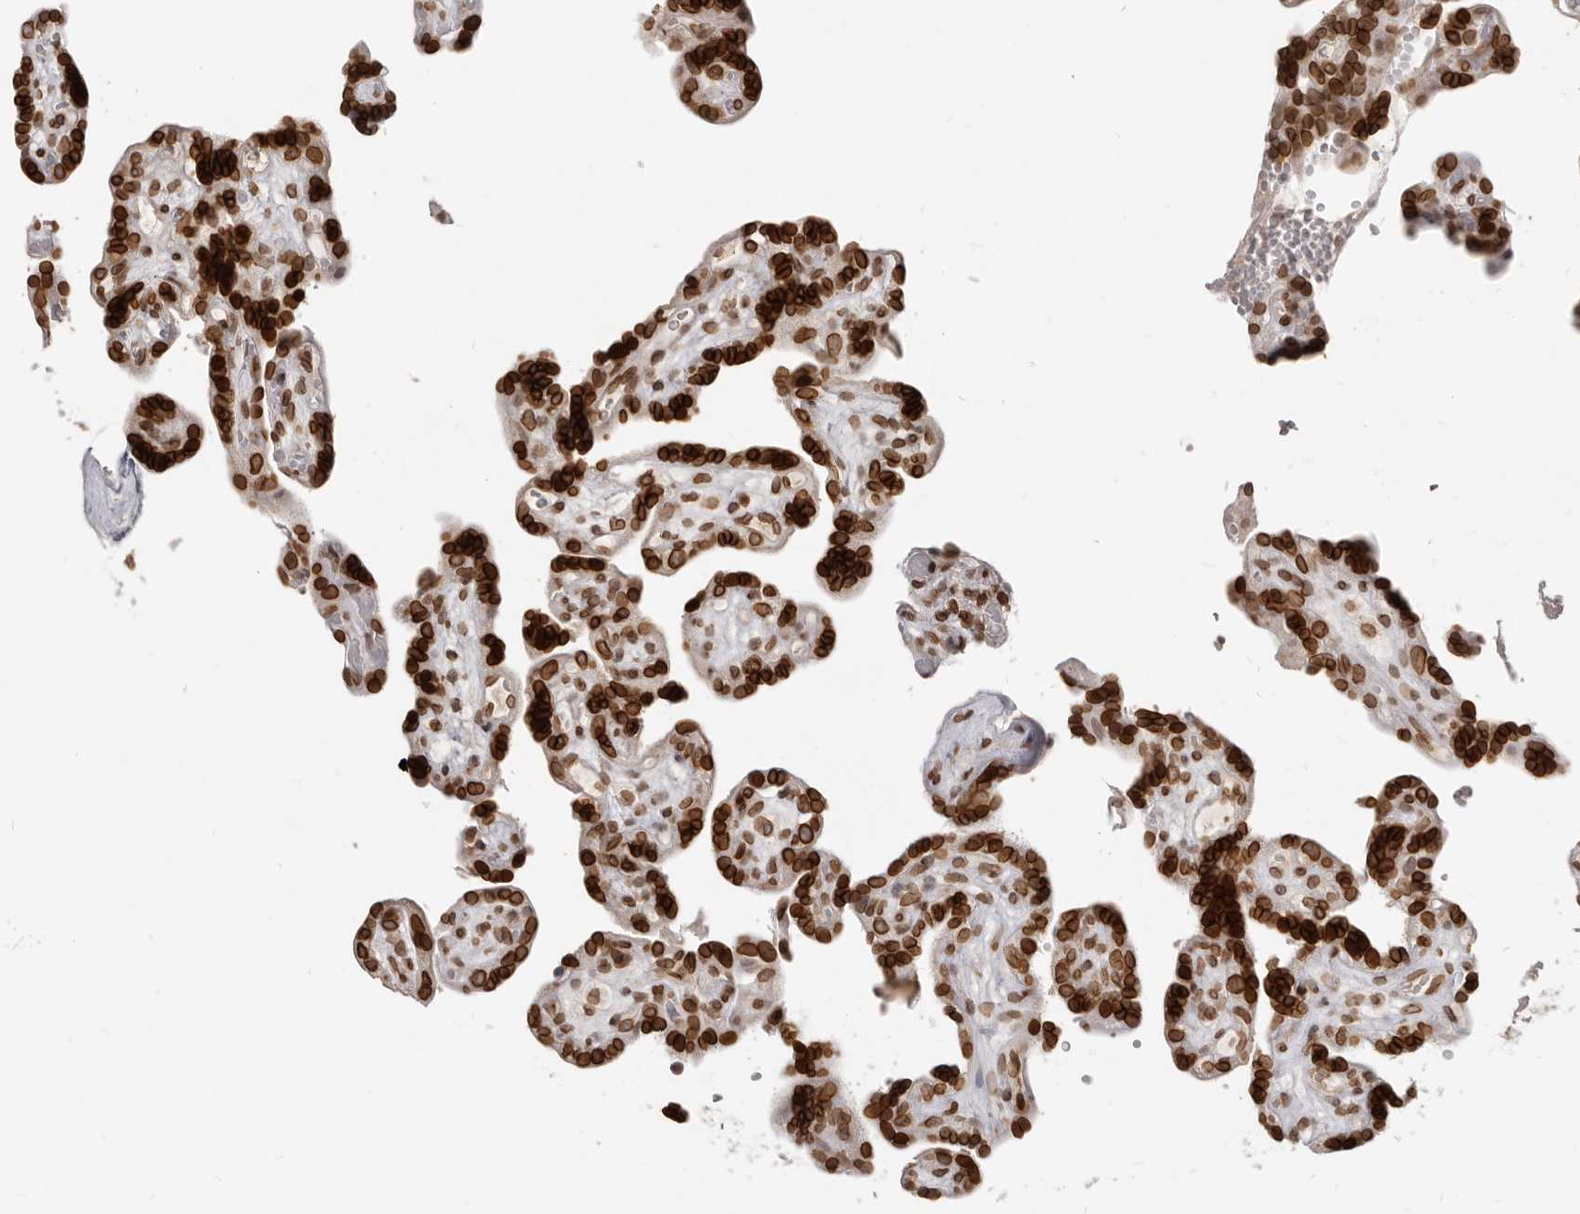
{"staining": {"intensity": "strong", "quantity": ">75%", "location": "cytoplasmic/membranous,nuclear"}, "tissue": "placenta", "cell_type": "Decidual cells", "image_type": "normal", "snomed": [{"axis": "morphology", "description": "Normal tissue, NOS"}, {"axis": "topography", "description": "Placenta"}], "caption": "Placenta stained with immunohistochemistry (IHC) shows strong cytoplasmic/membranous,nuclear expression in approximately >75% of decidual cells. (DAB (3,3'-diaminobenzidine) IHC, brown staining for protein, blue staining for nuclei).", "gene": "NUP153", "patient": {"sex": "female", "age": 30}}